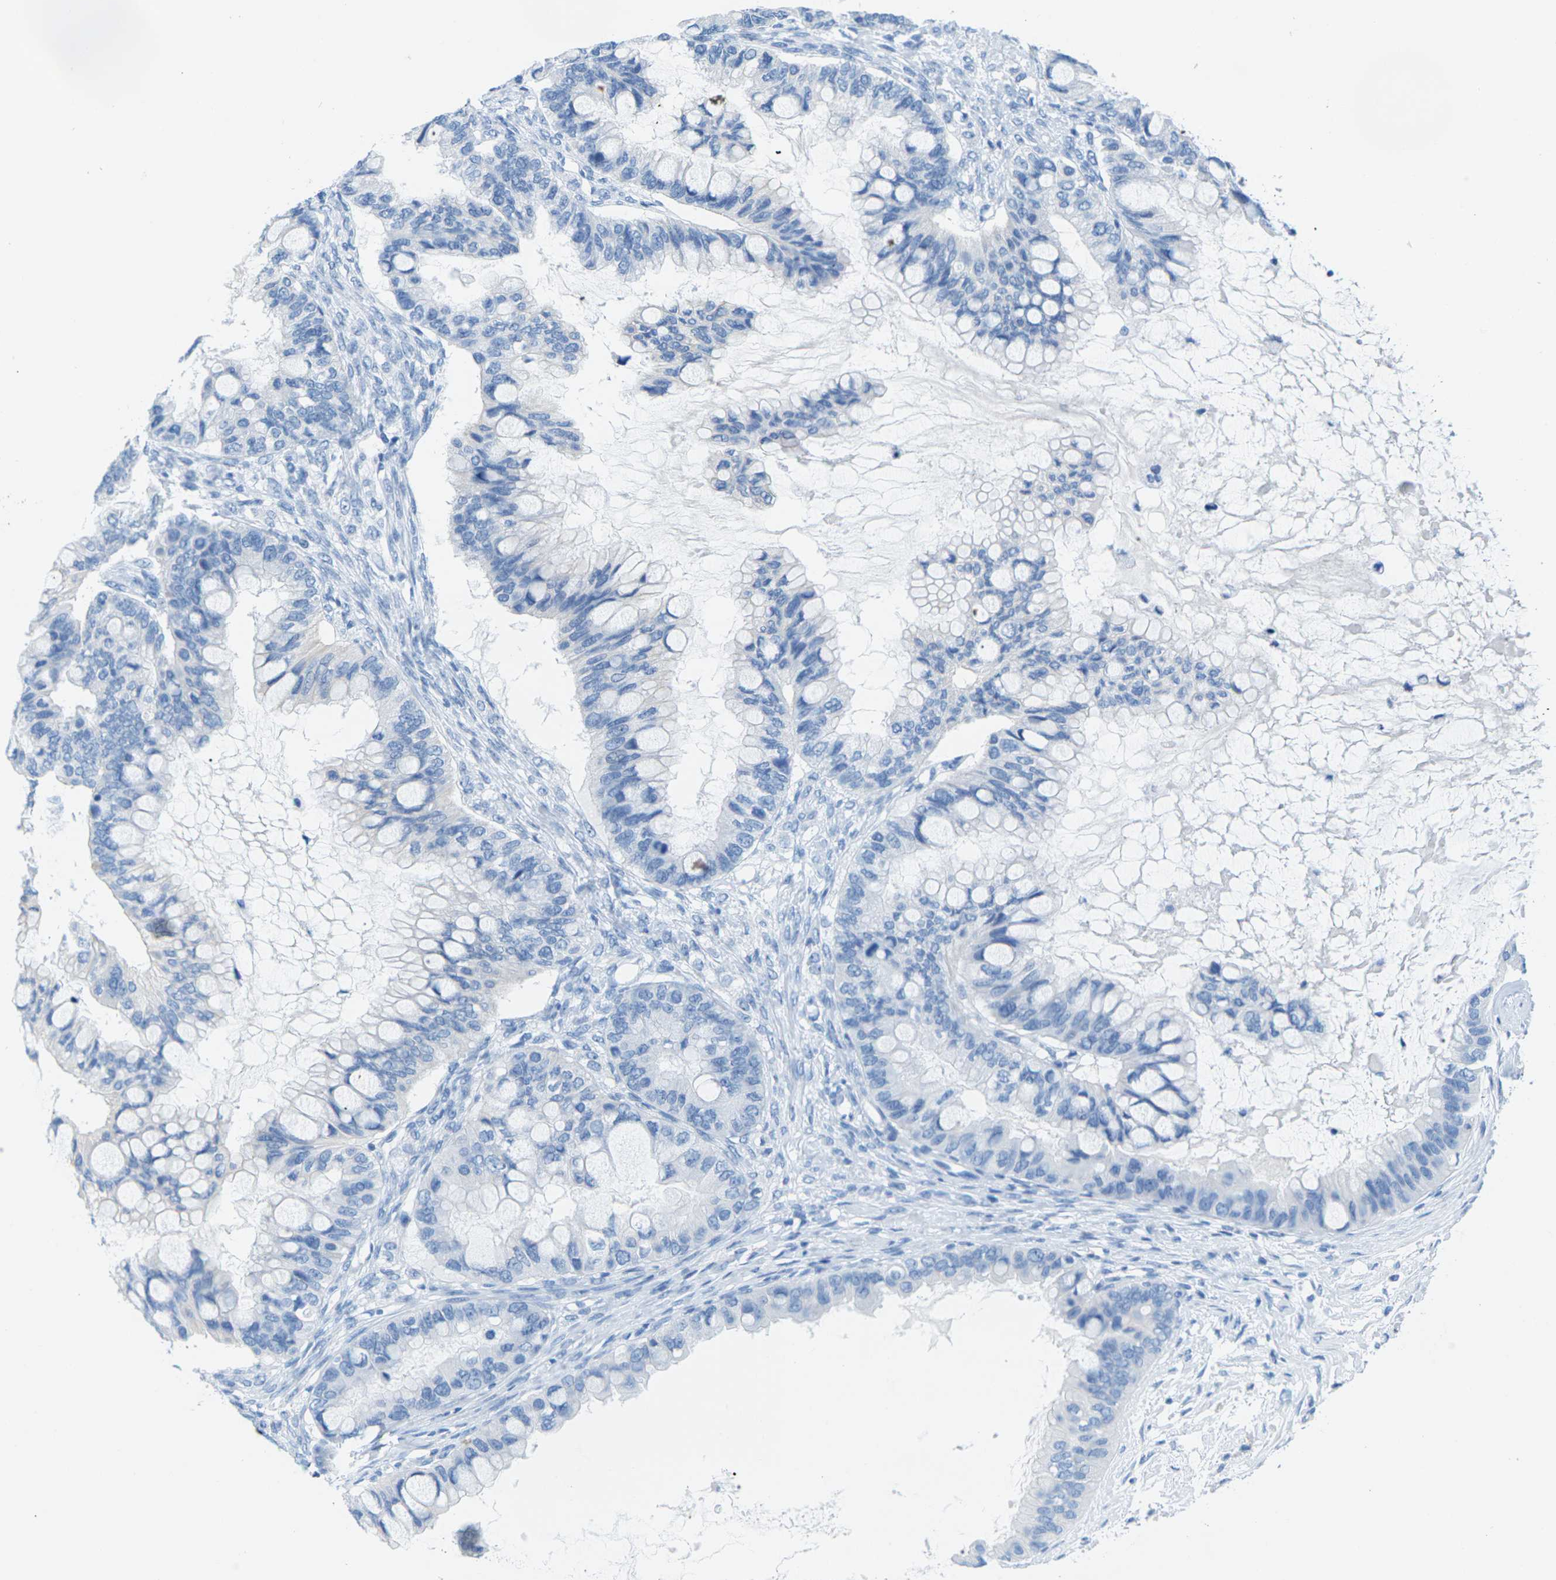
{"staining": {"intensity": "negative", "quantity": "none", "location": "none"}, "tissue": "ovarian cancer", "cell_type": "Tumor cells", "image_type": "cancer", "snomed": [{"axis": "morphology", "description": "Cystadenocarcinoma, mucinous, NOS"}, {"axis": "topography", "description": "Ovary"}], "caption": "The micrograph displays no significant expression in tumor cells of mucinous cystadenocarcinoma (ovarian).", "gene": "SLC12A1", "patient": {"sex": "female", "age": 80}}